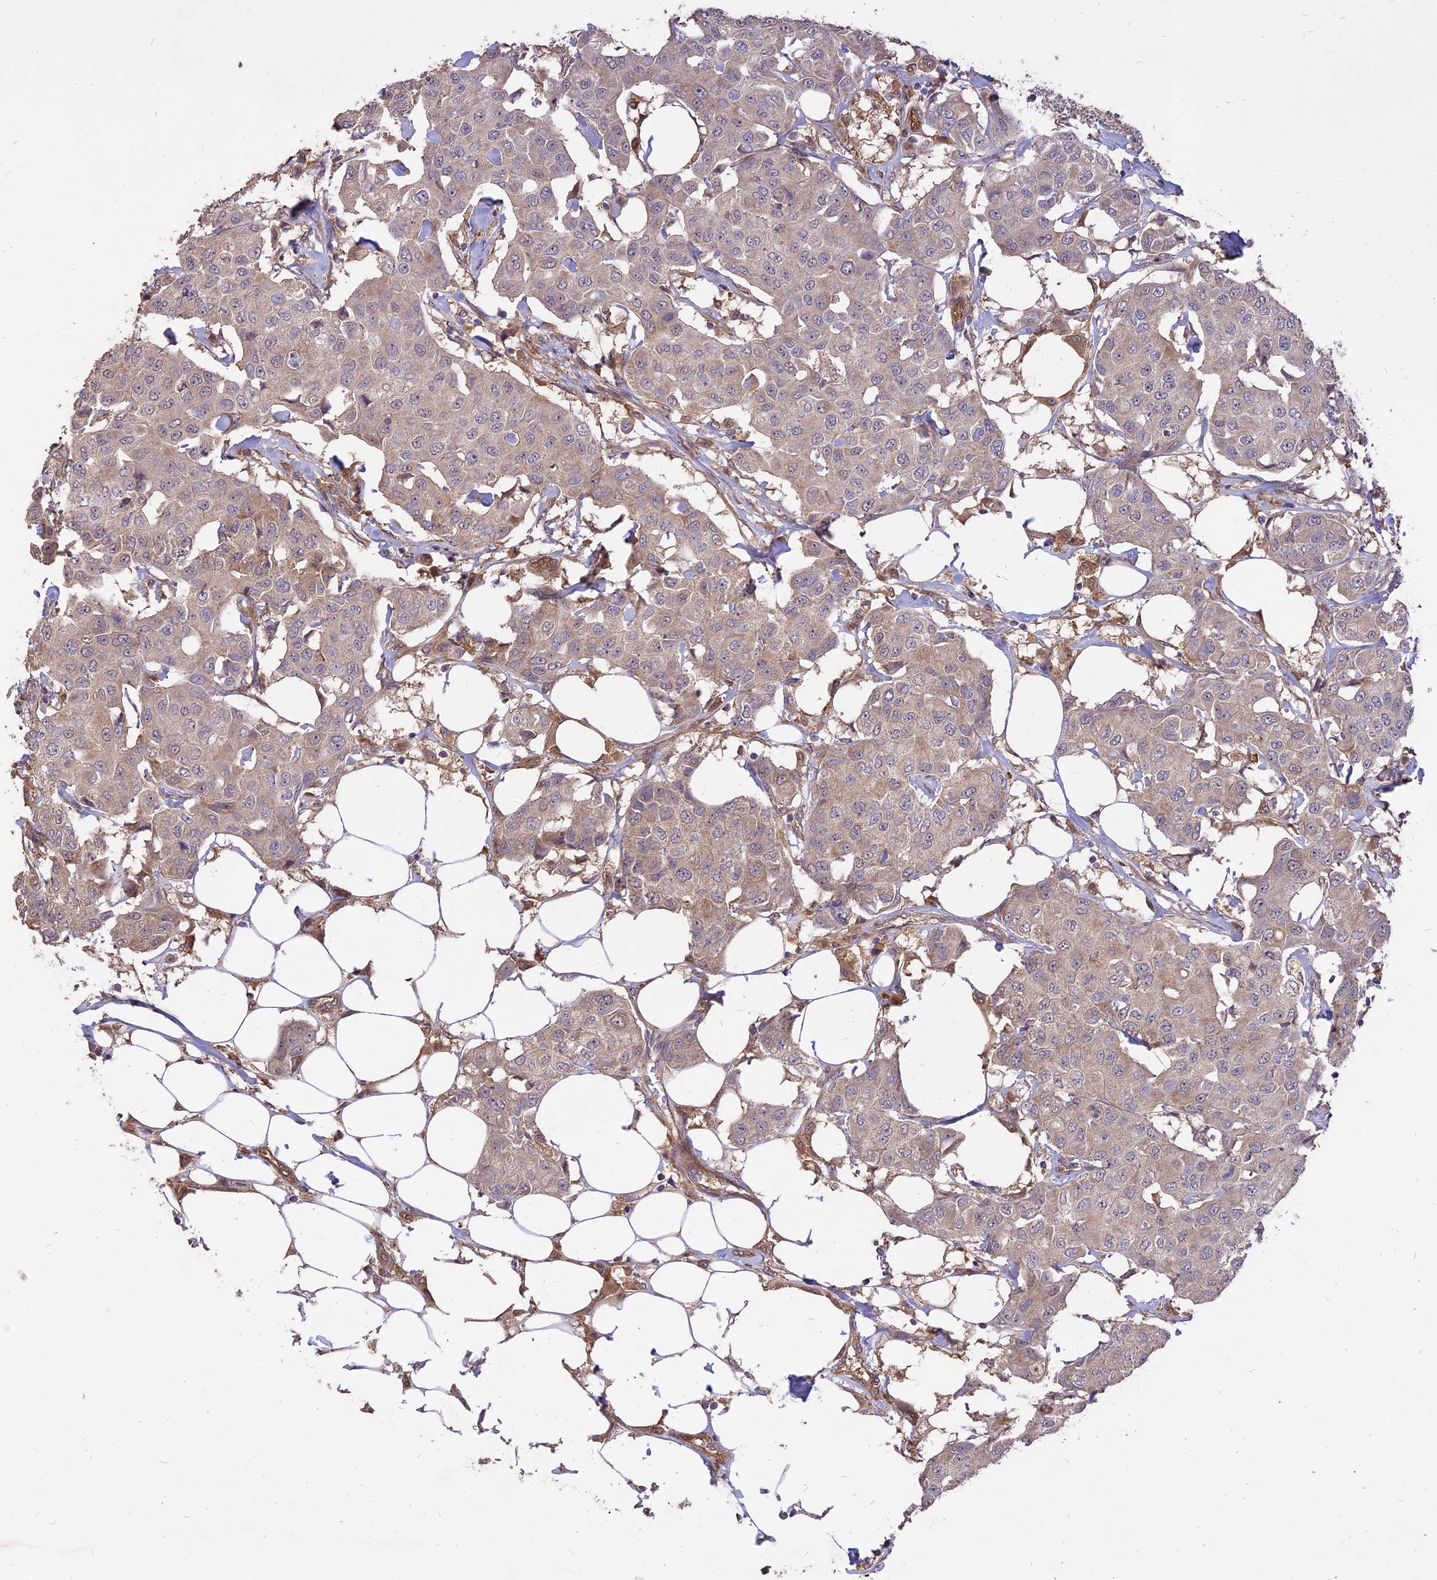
{"staining": {"intensity": "weak", "quantity": "25%-75%", "location": "cytoplasmic/membranous"}, "tissue": "breast cancer", "cell_type": "Tumor cells", "image_type": "cancer", "snomed": [{"axis": "morphology", "description": "Duct carcinoma"}, {"axis": "topography", "description": "Breast"}], "caption": "Immunohistochemistry photomicrograph of neoplastic tissue: human infiltrating ductal carcinoma (breast) stained using immunohistochemistry shows low levels of weak protein expression localized specifically in the cytoplasmic/membranous of tumor cells, appearing as a cytoplasmic/membranous brown color.", "gene": "SAC3D1", "patient": {"sex": "female", "age": 80}}